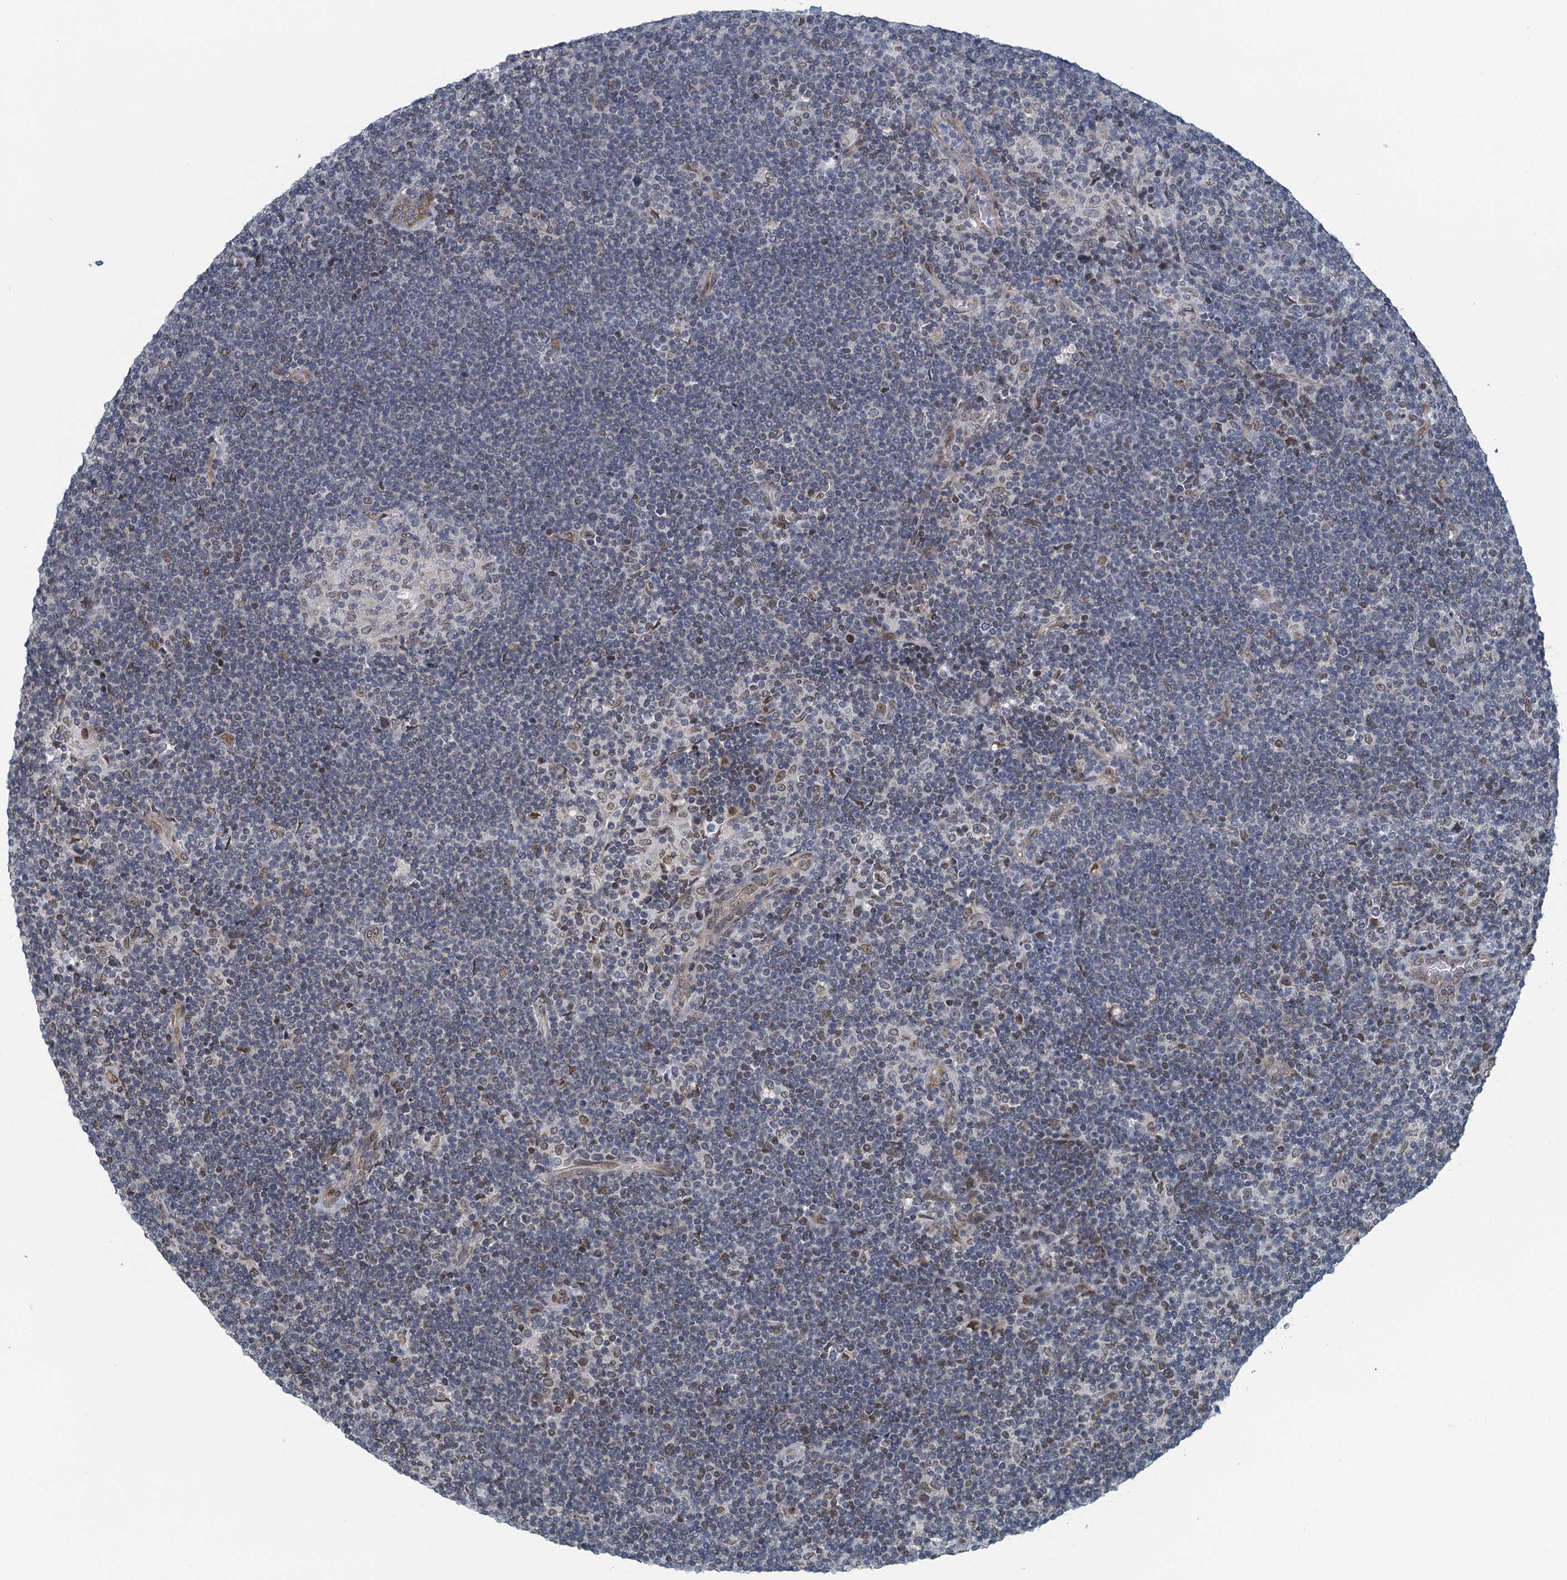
{"staining": {"intensity": "weak", "quantity": ">75%", "location": "nuclear"}, "tissue": "lymphoma", "cell_type": "Tumor cells", "image_type": "cancer", "snomed": [{"axis": "morphology", "description": "Hodgkin's disease, NOS"}, {"axis": "topography", "description": "Lymph node"}], "caption": "Tumor cells exhibit low levels of weak nuclear positivity in about >75% of cells in human Hodgkin's disease. Nuclei are stained in blue.", "gene": "CCDC34", "patient": {"sex": "female", "age": 57}}